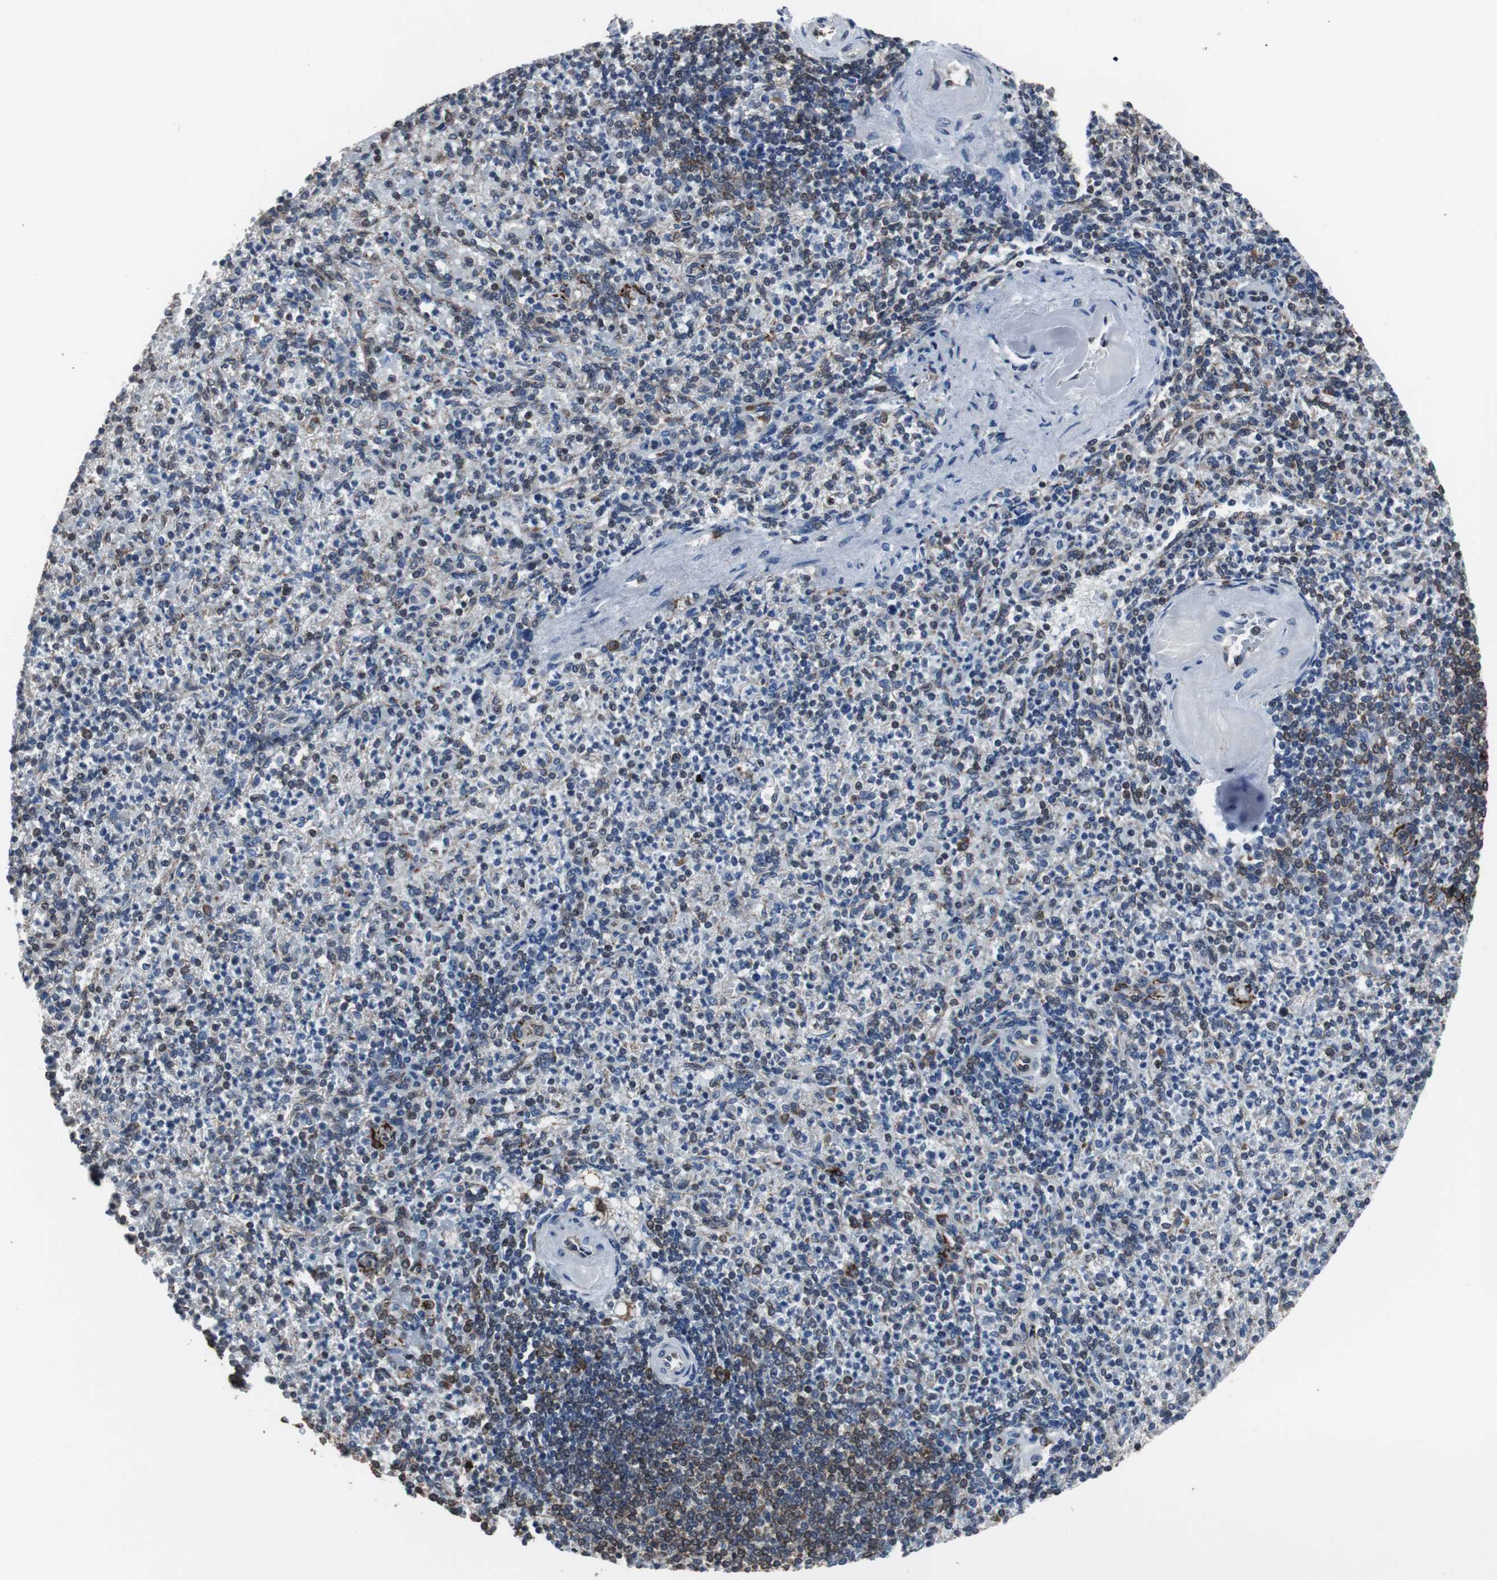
{"staining": {"intensity": "weak", "quantity": "25%-75%", "location": "cytoplasmic/membranous,nuclear"}, "tissue": "spleen", "cell_type": "Cells in red pulp", "image_type": "normal", "snomed": [{"axis": "morphology", "description": "Normal tissue, NOS"}, {"axis": "topography", "description": "Spleen"}], "caption": "IHC photomicrograph of benign spleen: spleen stained using immunohistochemistry (IHC) shows low levels of weak protein expression localized specifically in the cytoplasmic/membranous,nuclear of cells in red pulp, appearing as a cytoplasmic/membranous,nuclear brown color.", "gene": "USP10", "patient": {"sex": "female", "age": 74}}